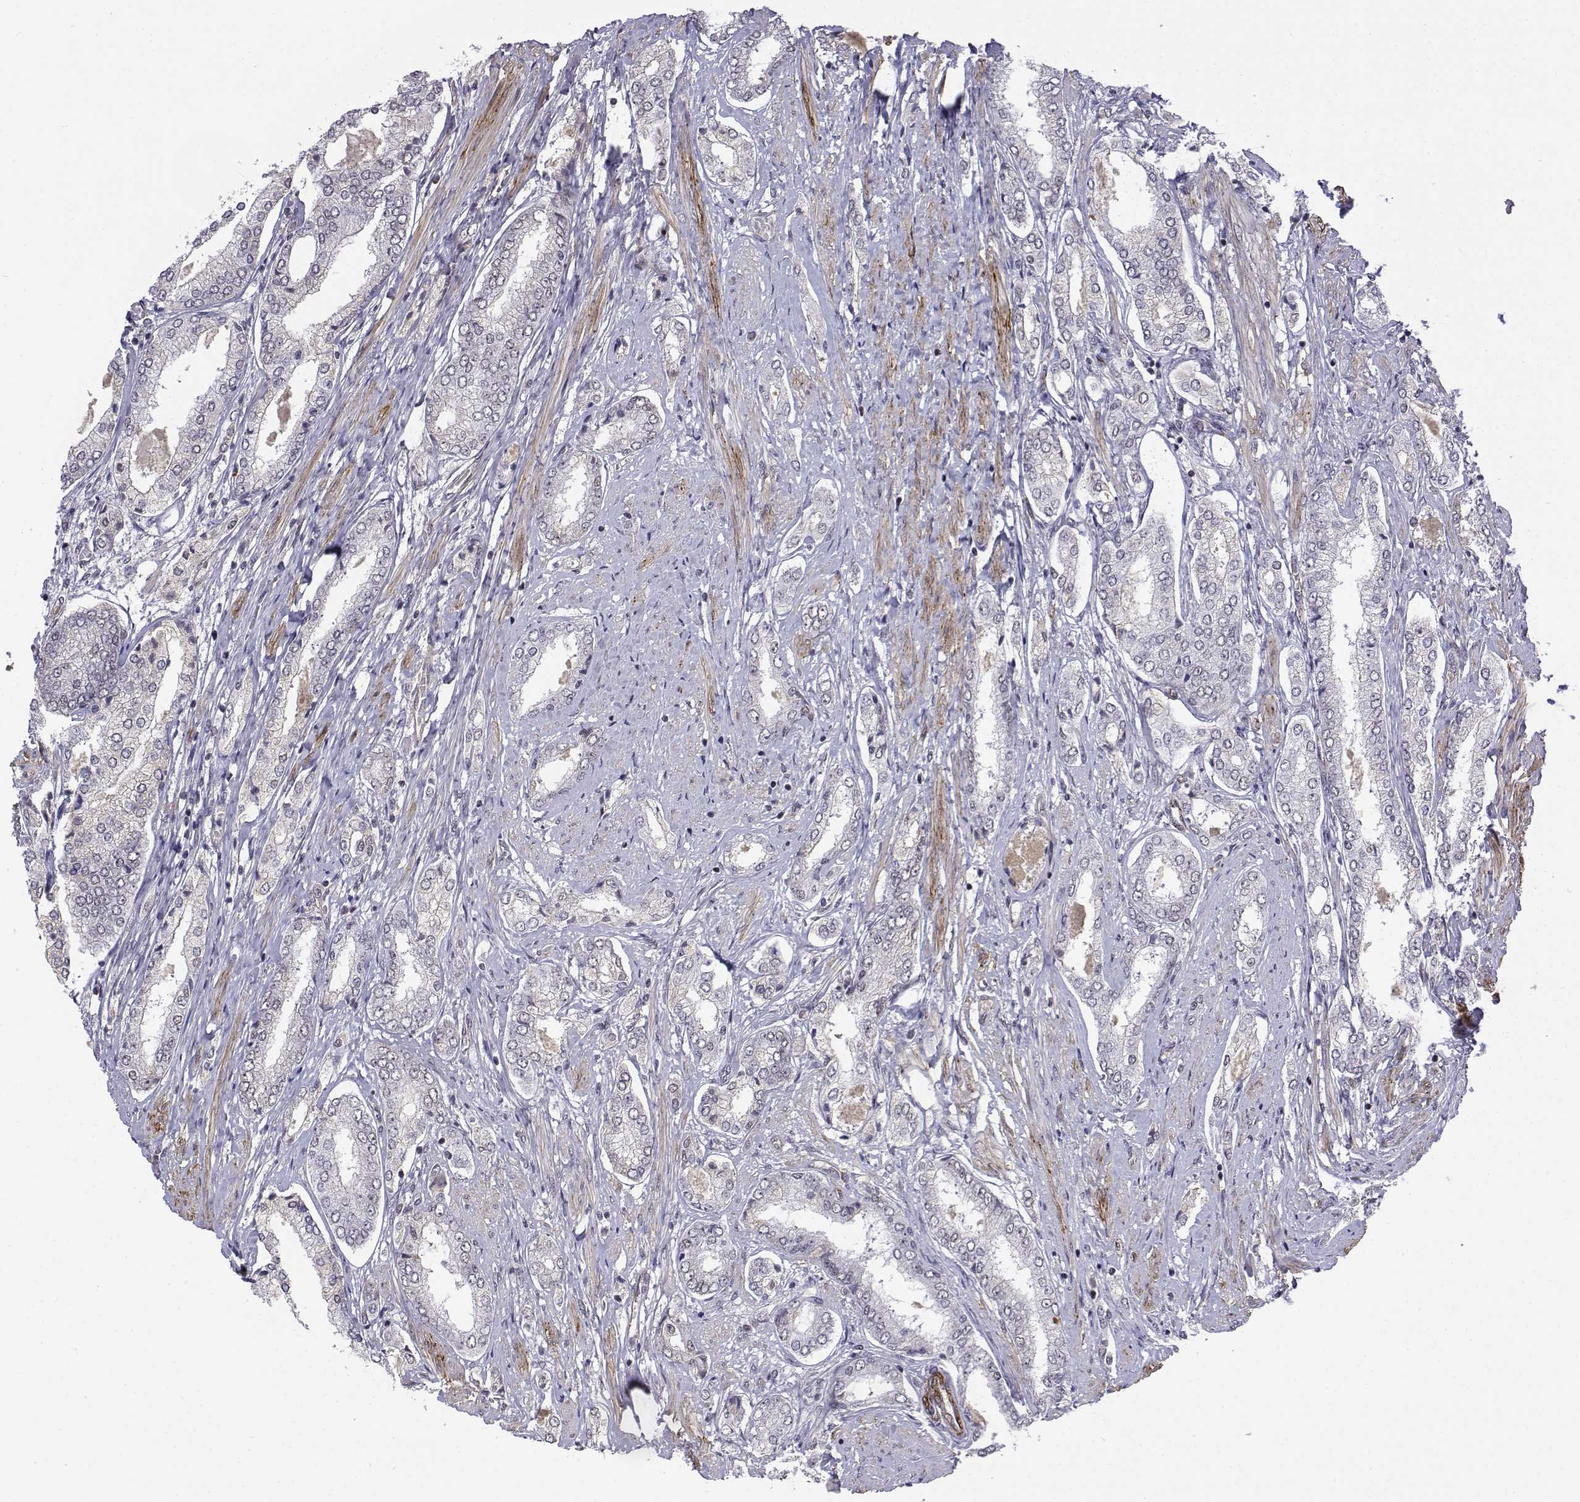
{"staining": {"intensity": "negative", "quantity": "none", "location": "none"}, "tissue": "prostate cancer", "cell_type": "Tumor cells", "image_type": "cancer", "snomed": [{"axis": "morphology", "description": "Adenocarcinoma, NOS"}, {"axis": "topography", "description": "Prostate"}], "caption": "Tumor cells are negative for protein expression in human prostate cancer.", "gene": "ITGA7", "patient": {"sex": "male", "age": 63}}